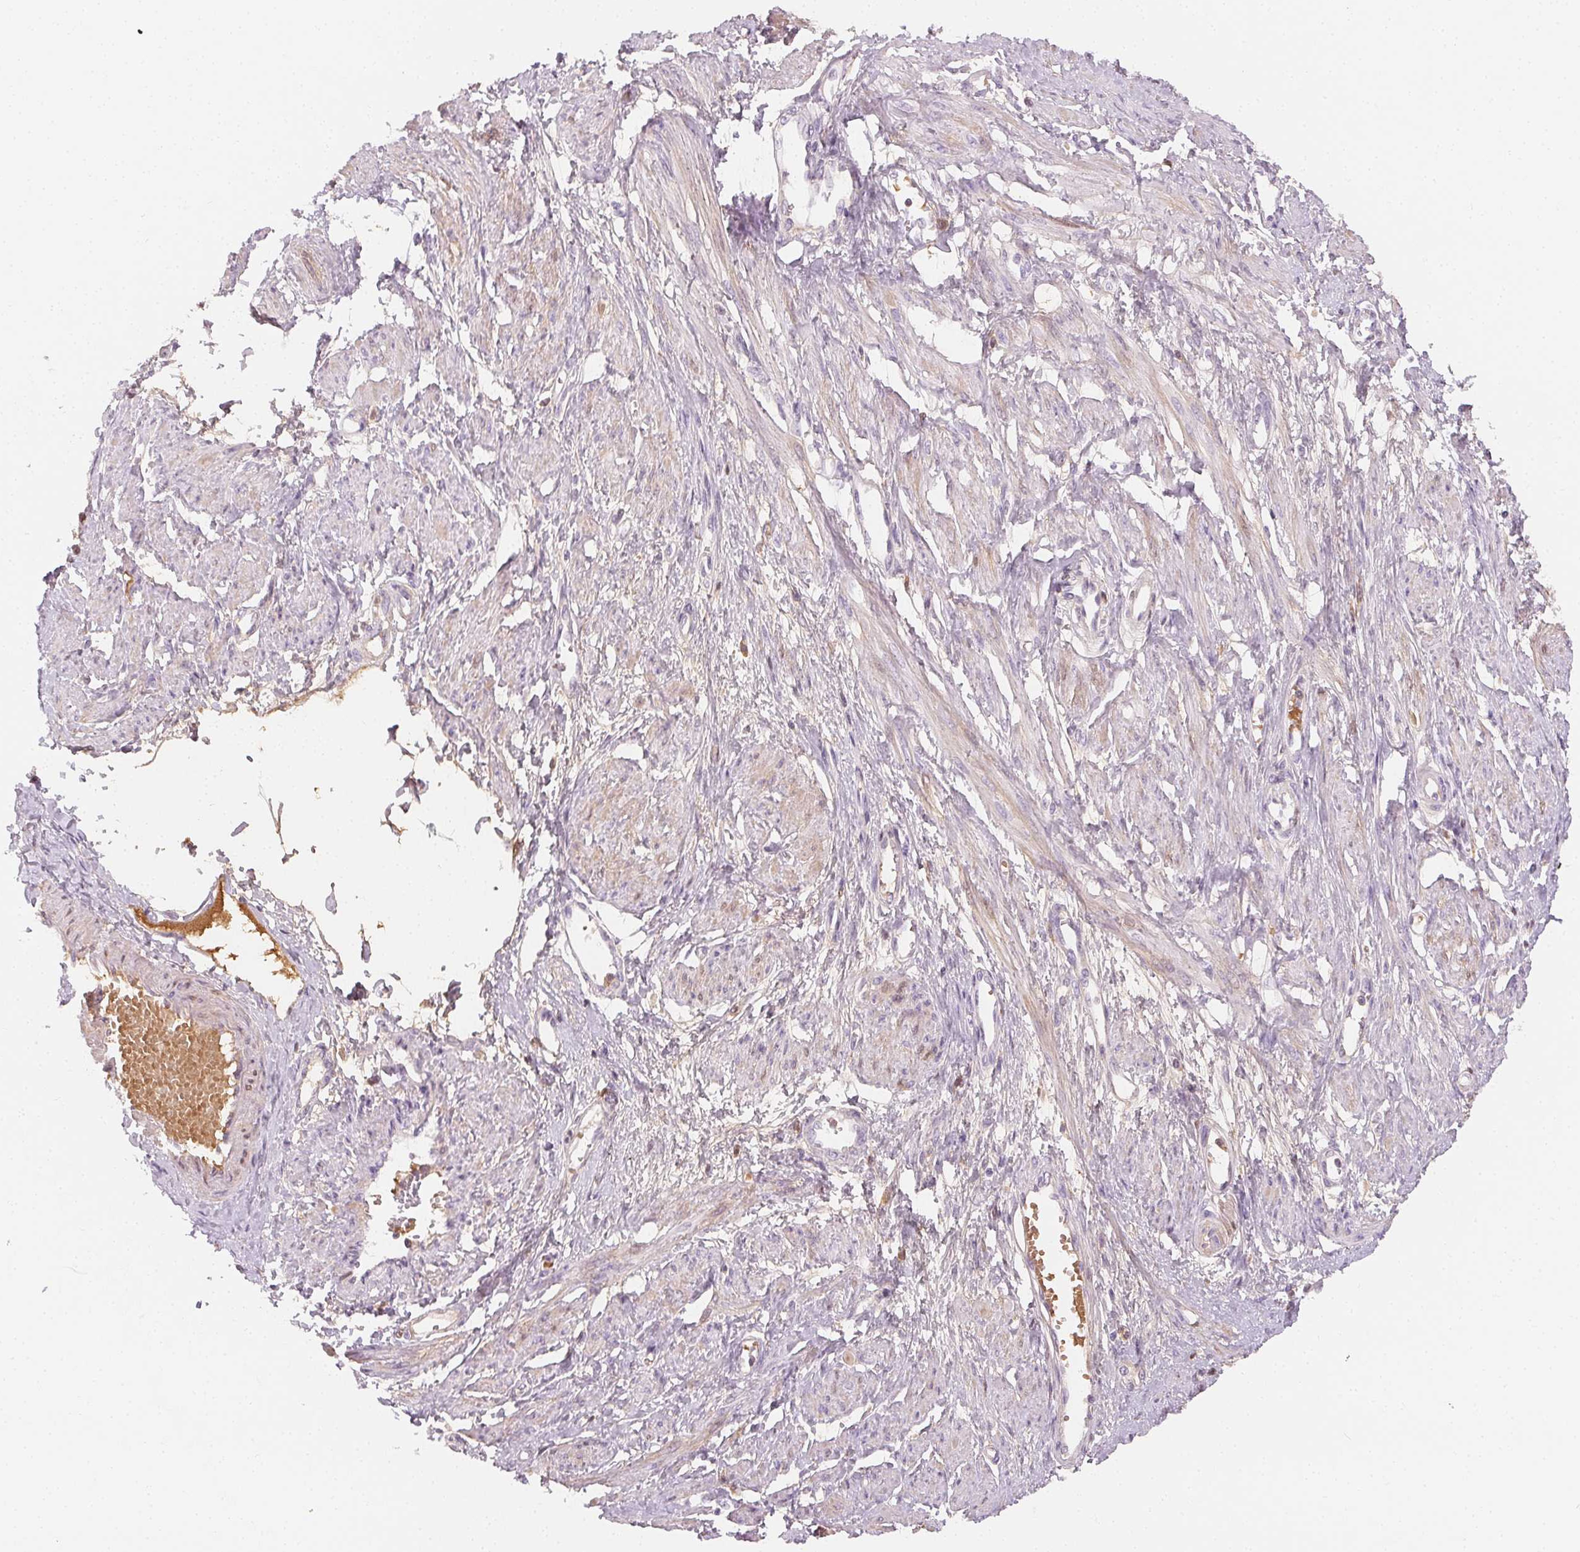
{"staining": {"intensity": "weak", "quantity": "<25%", "location": "cytoplasmic/membranous"}, "tissue": "smooth muscle", "cell_type": "Smooth muscle cells", "image_type": "normal", "snomed": [{"axis": "morphology", "description": "Normal tissue, NOS"}, {"axis": "topography", "description": "Smooth muscle"}, {"axis": "topography", "description": "Uterus"}], "caption": "An immunohistochemistry histopathology image of normal smooth muscle is shown. There is no staining in smooth muscle cells of smooth muscle.", "gene": "AFM", "patient": {"sex": "female", "age": 39}}